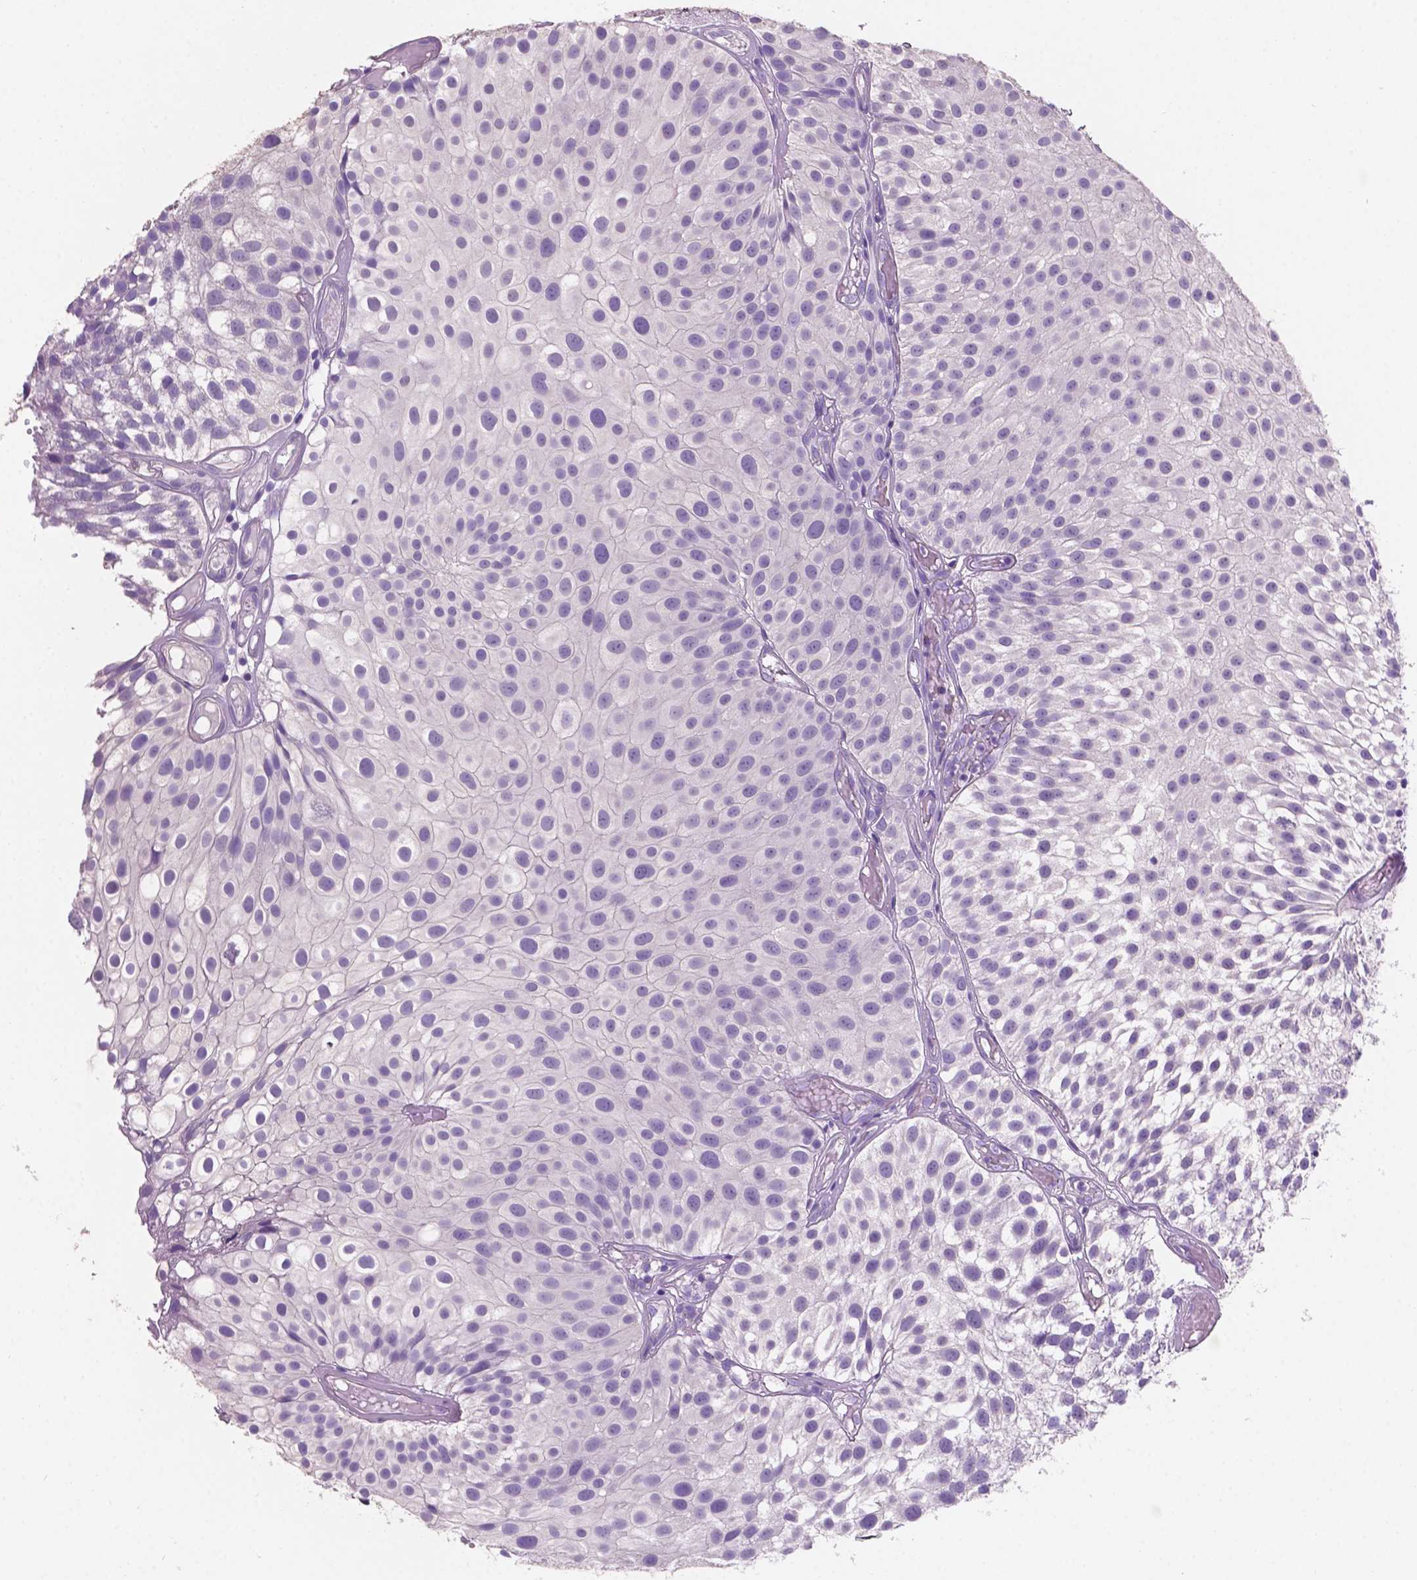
{"staining": {"intensity": "negative", "quantity": "none", "location": "none"}, "tissue": "urothelial cancer", "cell_type": "Tumor cells", "image_type": "cancer", "snomed": [{"axis": "morphology", "description": "Urothelial carcinoma, Low grade"}, {"axis": "topography", "description": "Urinary bladder"}], "caption": "High power microscopy photomicrograph of an IHC micrograph of urothelial carcinoma (low-grade), revealing no significant staining in tumor cells. The staining was performed using DAB to visualize the protein expression in brown, while the nuclei were stained in blue with hematoxylin (Magnification: 20x).", "gene": "SBSN", "patient": {"sex": "male", "age": 79}}